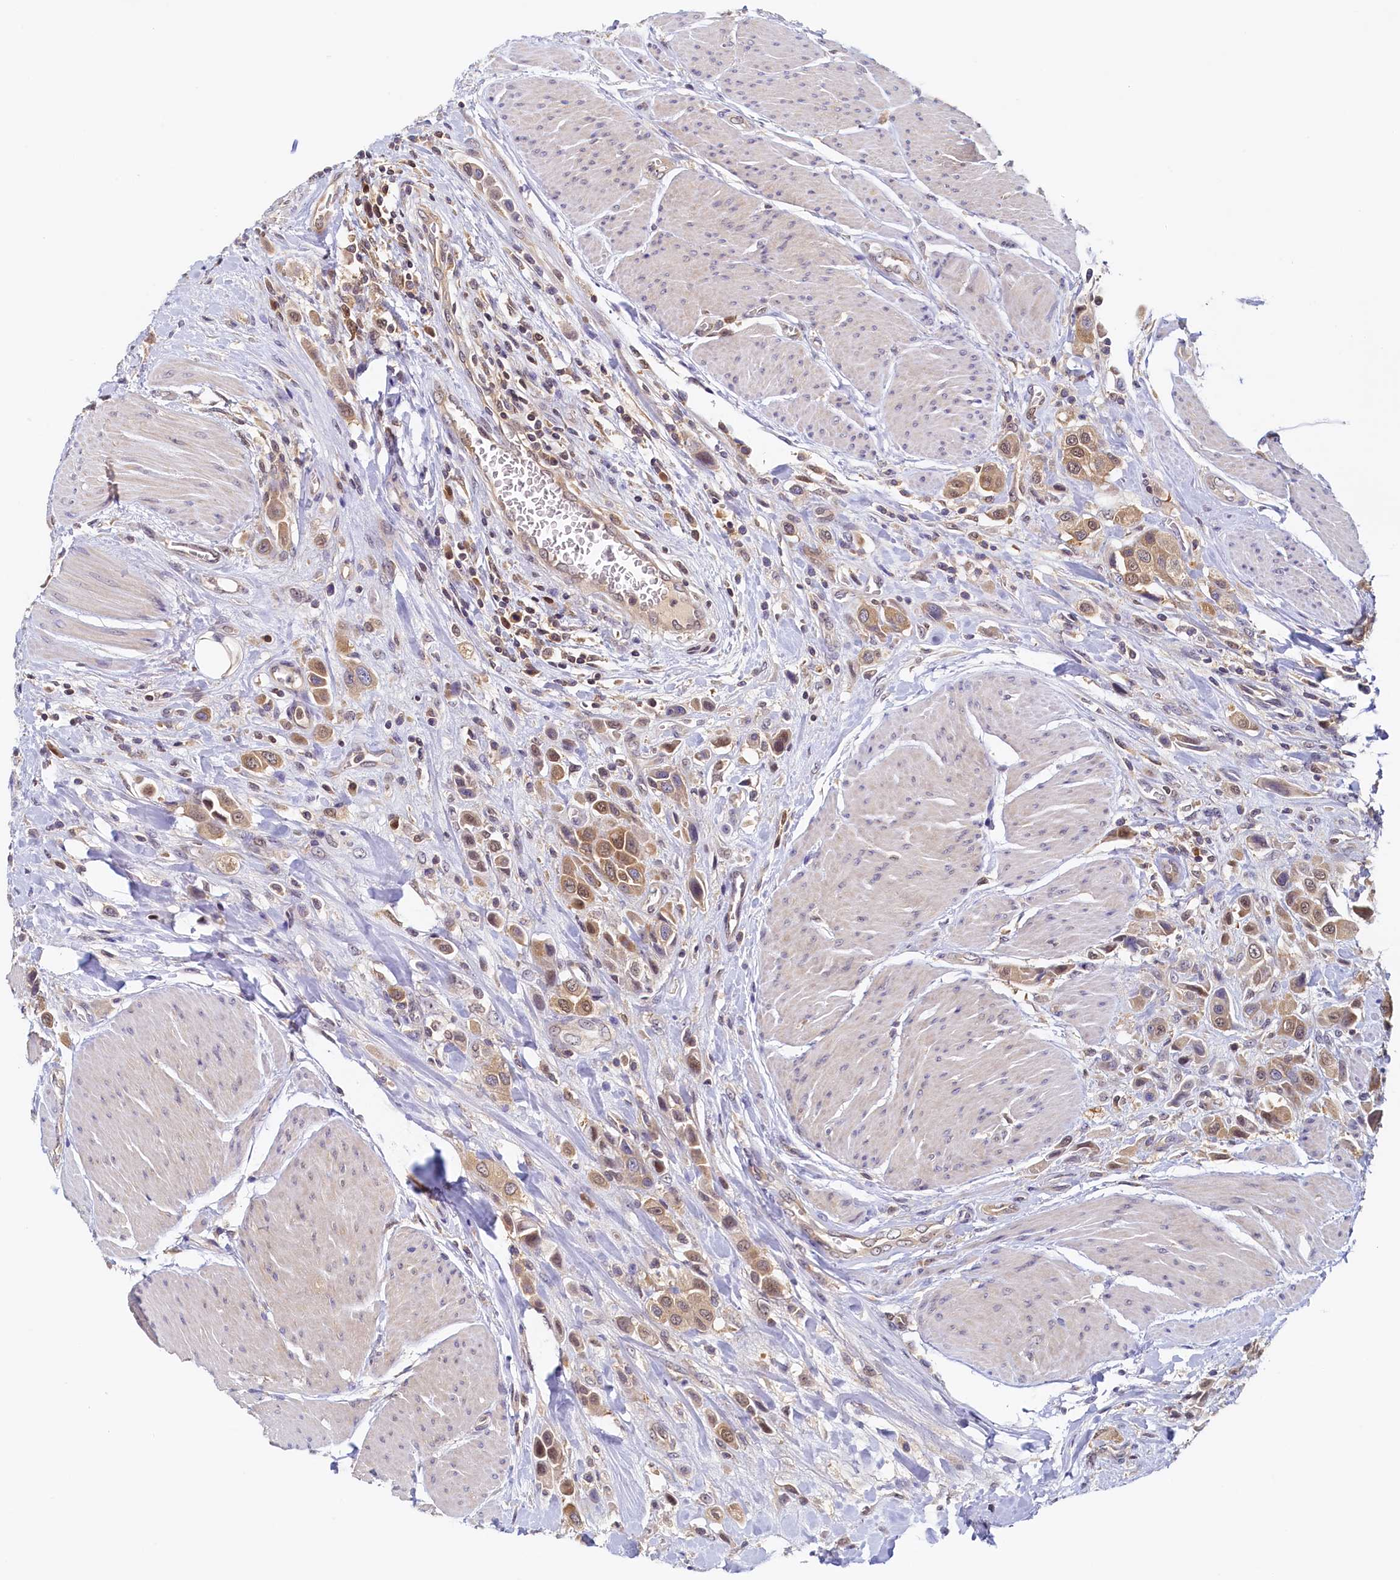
{"staining": {"intensity": "moderate", "quantity": ">75%", "location": "cytoplasmic/membranous,nuclear"}, "tissue": "urothelial cancer", "cell_type": "Tumor cells", "image_type": "cancer", "snomed": [{"axis": "morphology", "description": "Urothelial carcinoma, High grade"}, {"axis": "topography", "description": "Urinary bladder"}], "caption": "About >75% of tumor cells in high-grade urothelial carcinoma exhibit moderate cytoplasmic/membranous and nuclear protein positivity as visualized by brown immunohistochemical staining.", "gene": "PAAF1", "patient": {"sex": "male", "age": 50}}